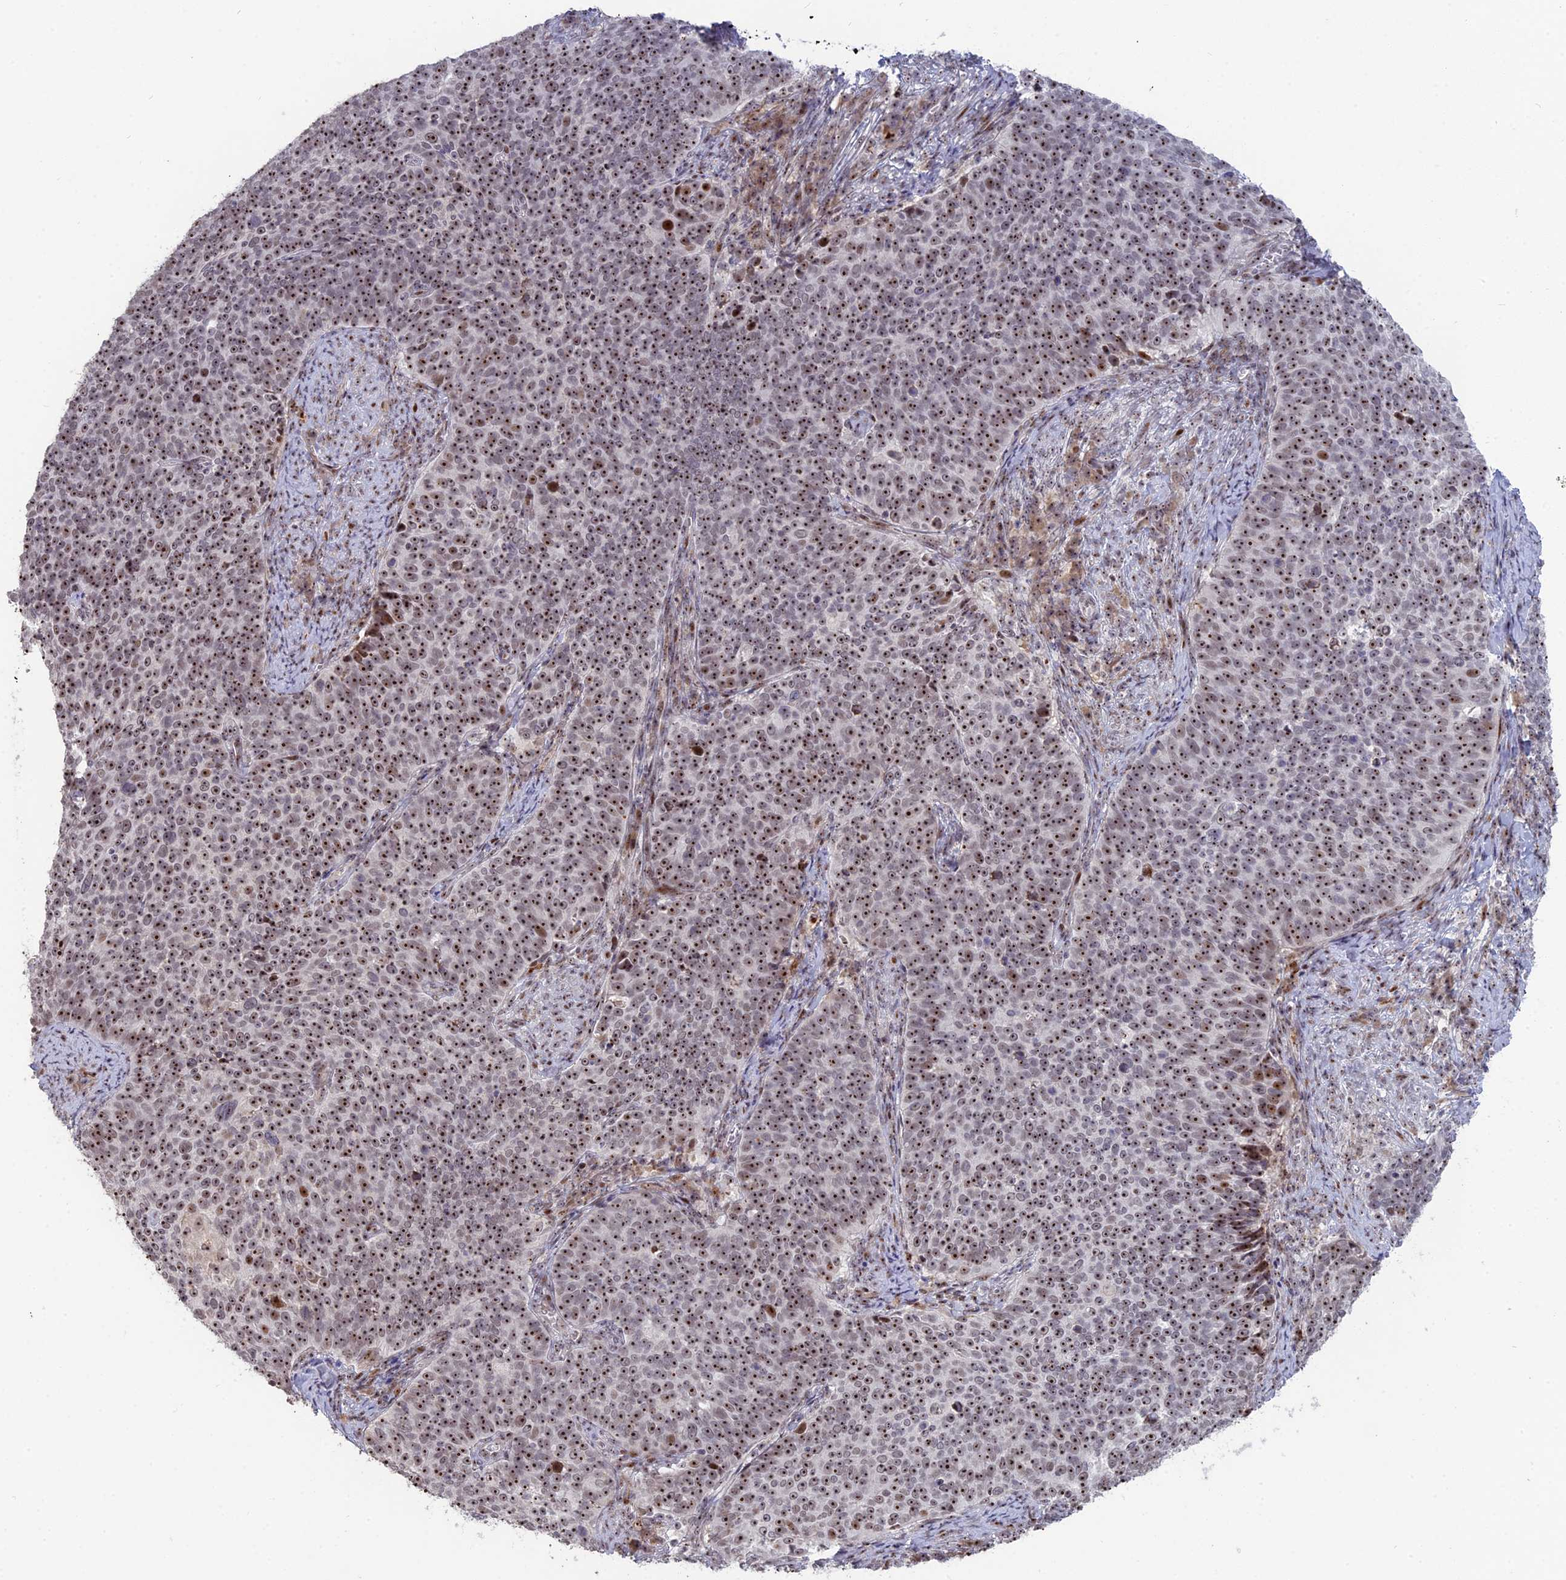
{"staining": {"intensity": "strong", "quantity": ">75%", "location": "nuclear"}, "tissue": "cervical cancer", "cell_type": "Tumor cells", "image_type": "cancer", "snomed": [{"axis": "morphology", "description": "Normal tissue, NOS"}, {"axis": "morphology", "description": "Squamous cell carcinoma, NOS"}, {"axis": "topography", "description": "Cervix"}], "caption": "A high-resolution photomicrograph shows immunohistochemistry staining of cervical squamous cell carcinoma, which demonstrates strong nuclear expression in approximately >75% of tumor cells. Using DAB (3,3'-diaminobenzidine) (brown) and hematoxylin (blue) stains, captured at high magnification using brightfield microscopy.", "gene": "FAM131A", "patient": {"sex": "female", "age": 39}}